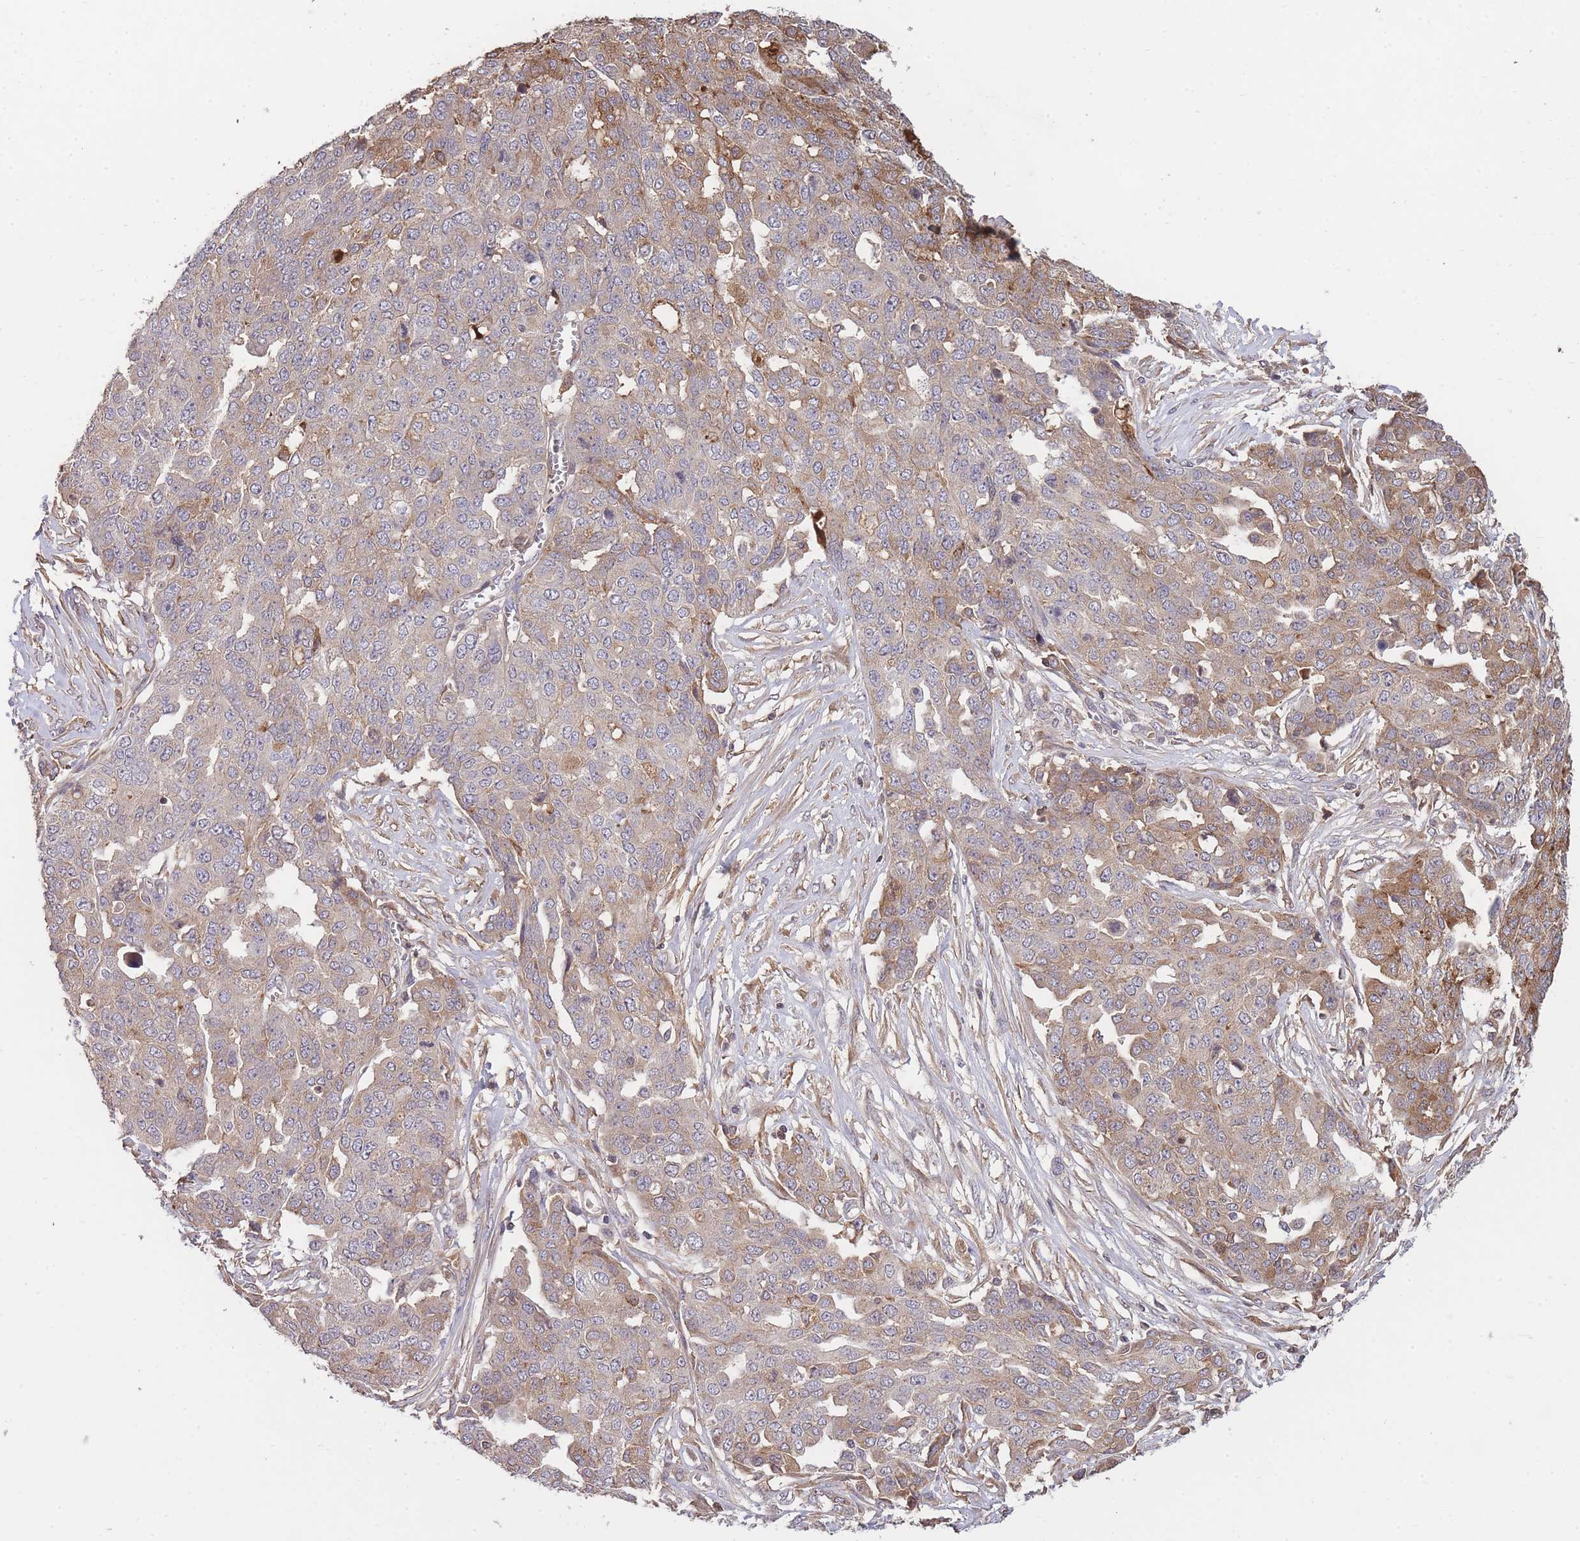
{"staining": {"intensity": "moderate", "quantity": "<25%", "location": "cytoplasmic/membranous"}, "tissue": "ovarian cancer", "cell_type": "Tumor cells", "image_type": "cancer", "snomed": [{"axis": "morphology", "description": "Cystadenocarcinoma, serous, NOS"}, {"axis": "topography", "description": "Soft tissue"}, {"axis": "topography", "description": "Ovary"}], "caption": "Serous cystadenocarcinoma (ovarian) stained with a brown dye displays moderate cytoplasmic/membranous positive staining in about <25% of tumor cells.", "gene": "RALGDS", "patient": {"sex": "female", "age": 57}}